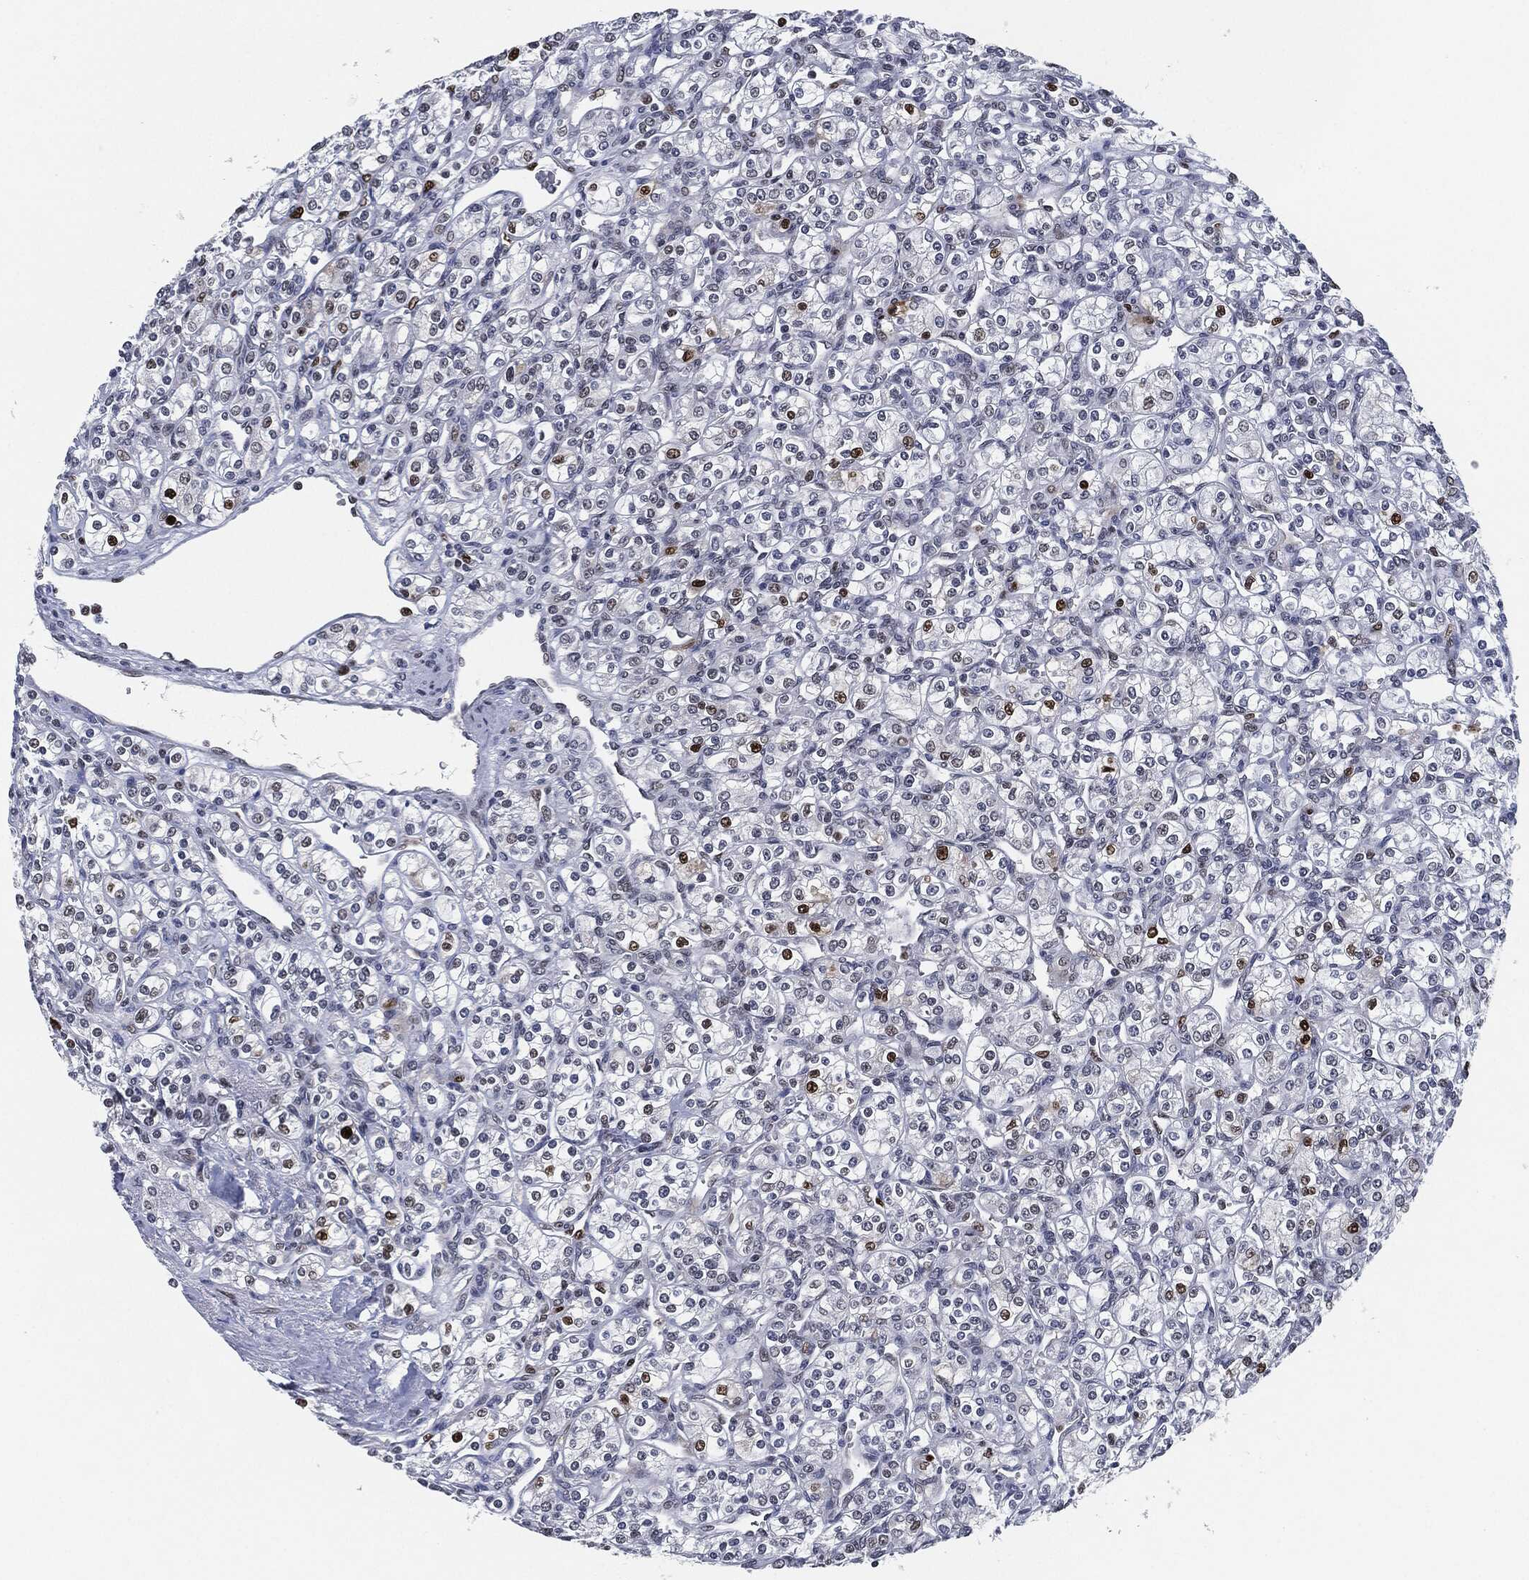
{"staining": {"intensity": "strong", "quantity": "<25%", "location": "nuclear"}, "tissue": "renal cancer", "cell_type": "Tumor cells", "image_type": "cancer", "snomed": [{"axis": "morphology", "description": "Adenocarcinoma, NOS"}, {"axis": "topography", "description": "Kidney"}], "caption": "Immunohistochemistry (IHC) (DAB (3,3'-diaminobenzidine)) staining of renal cancer (adenocarcinoma) reveals strong nuclear protein staining in about <25% of tumor cells.", "gene": "PCNA", "patient": {"sex": "male", "age": 77}}